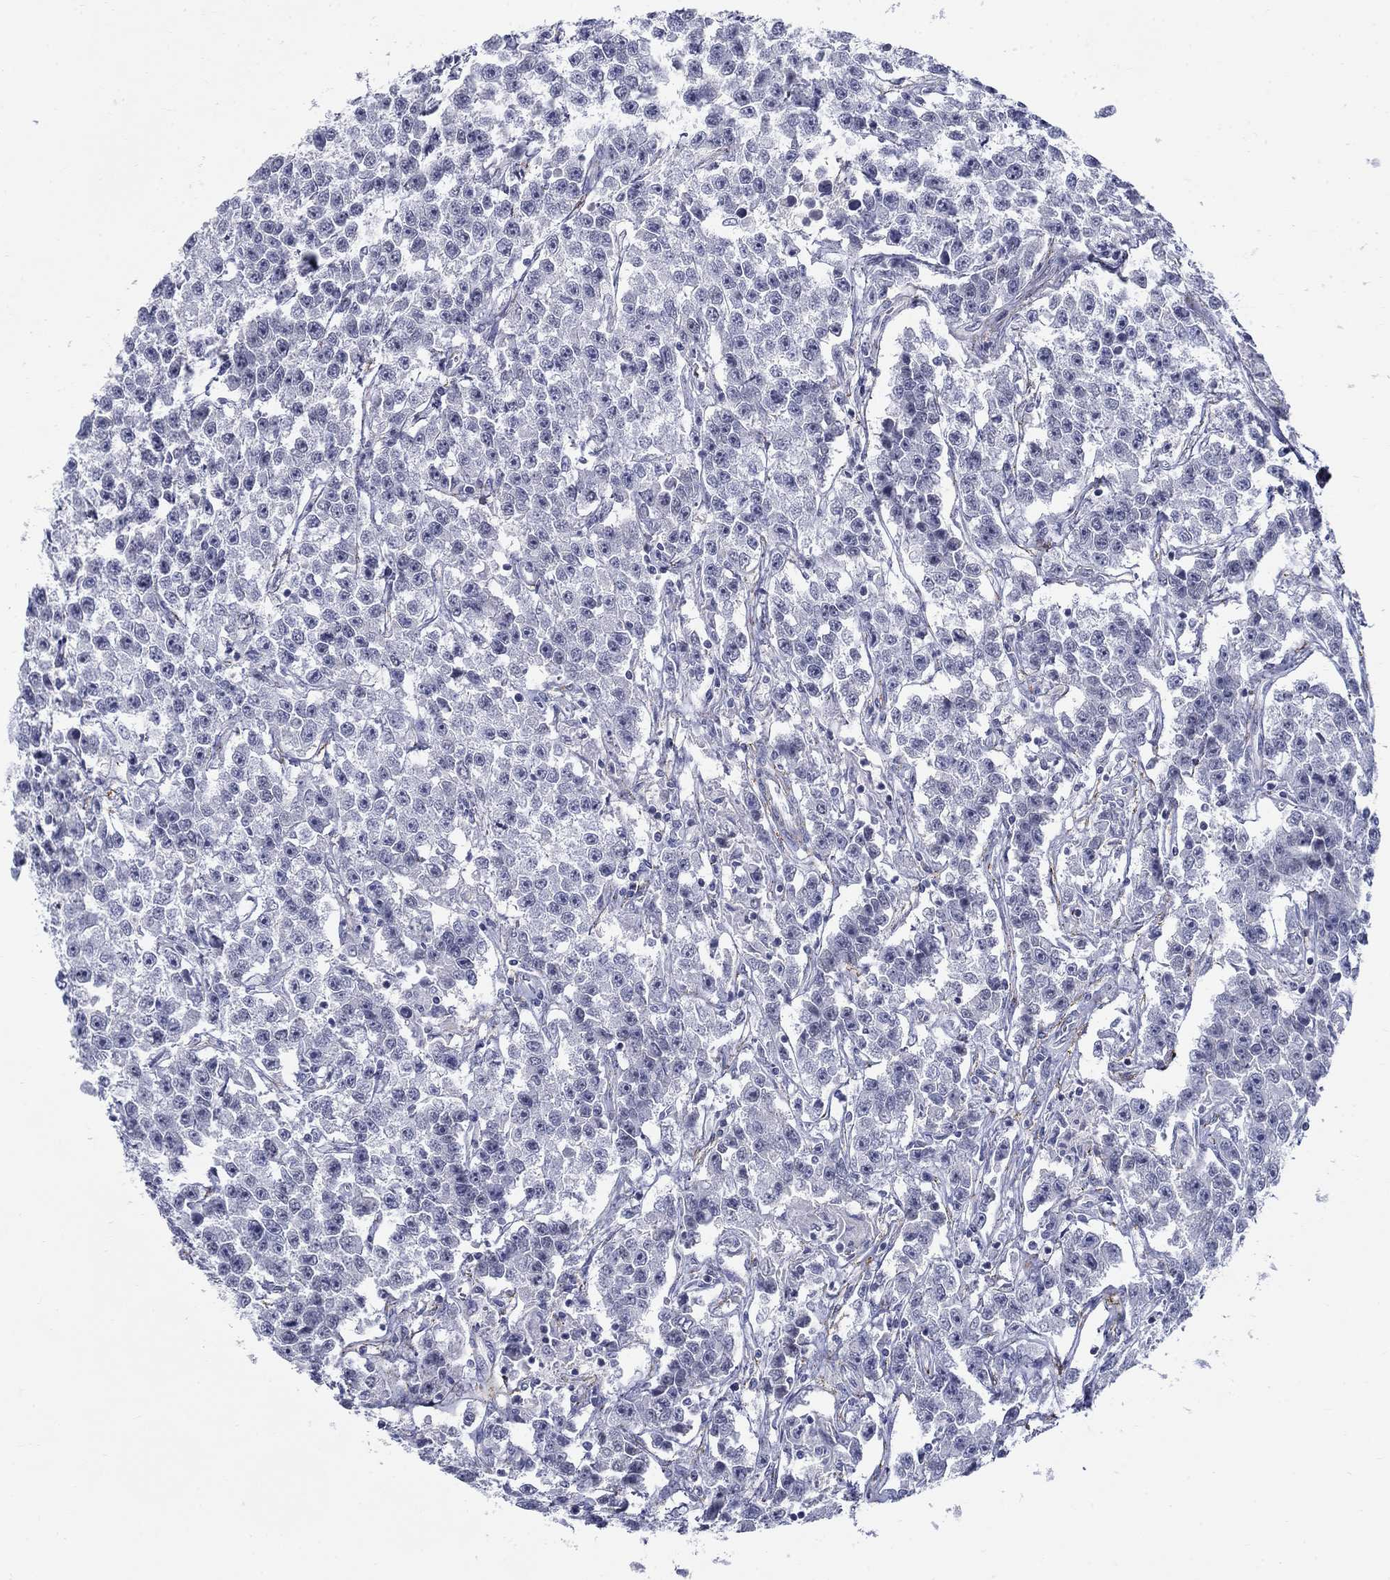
{"staining": {"intensity": "negative", "quantity": "none", "location": "none"}, "tissue": "testis cancer", "cell_type": "Tumor cells", "image_type": "cancer", "snomed": [{"axis": "morphology", "description": "Seminoma, NOS"}, {"axis": "topography", "description": "Testis"}], "caption": "High magnification brightfield microscopy of testis cancer stained with DAB (brown) and counterstained with hematoxylin (blue): tumor cells show no significant expression. (DAB IHC, high magnification).", "gene": "C4orf19", "patient": {"sex": "male", "age": 59}}